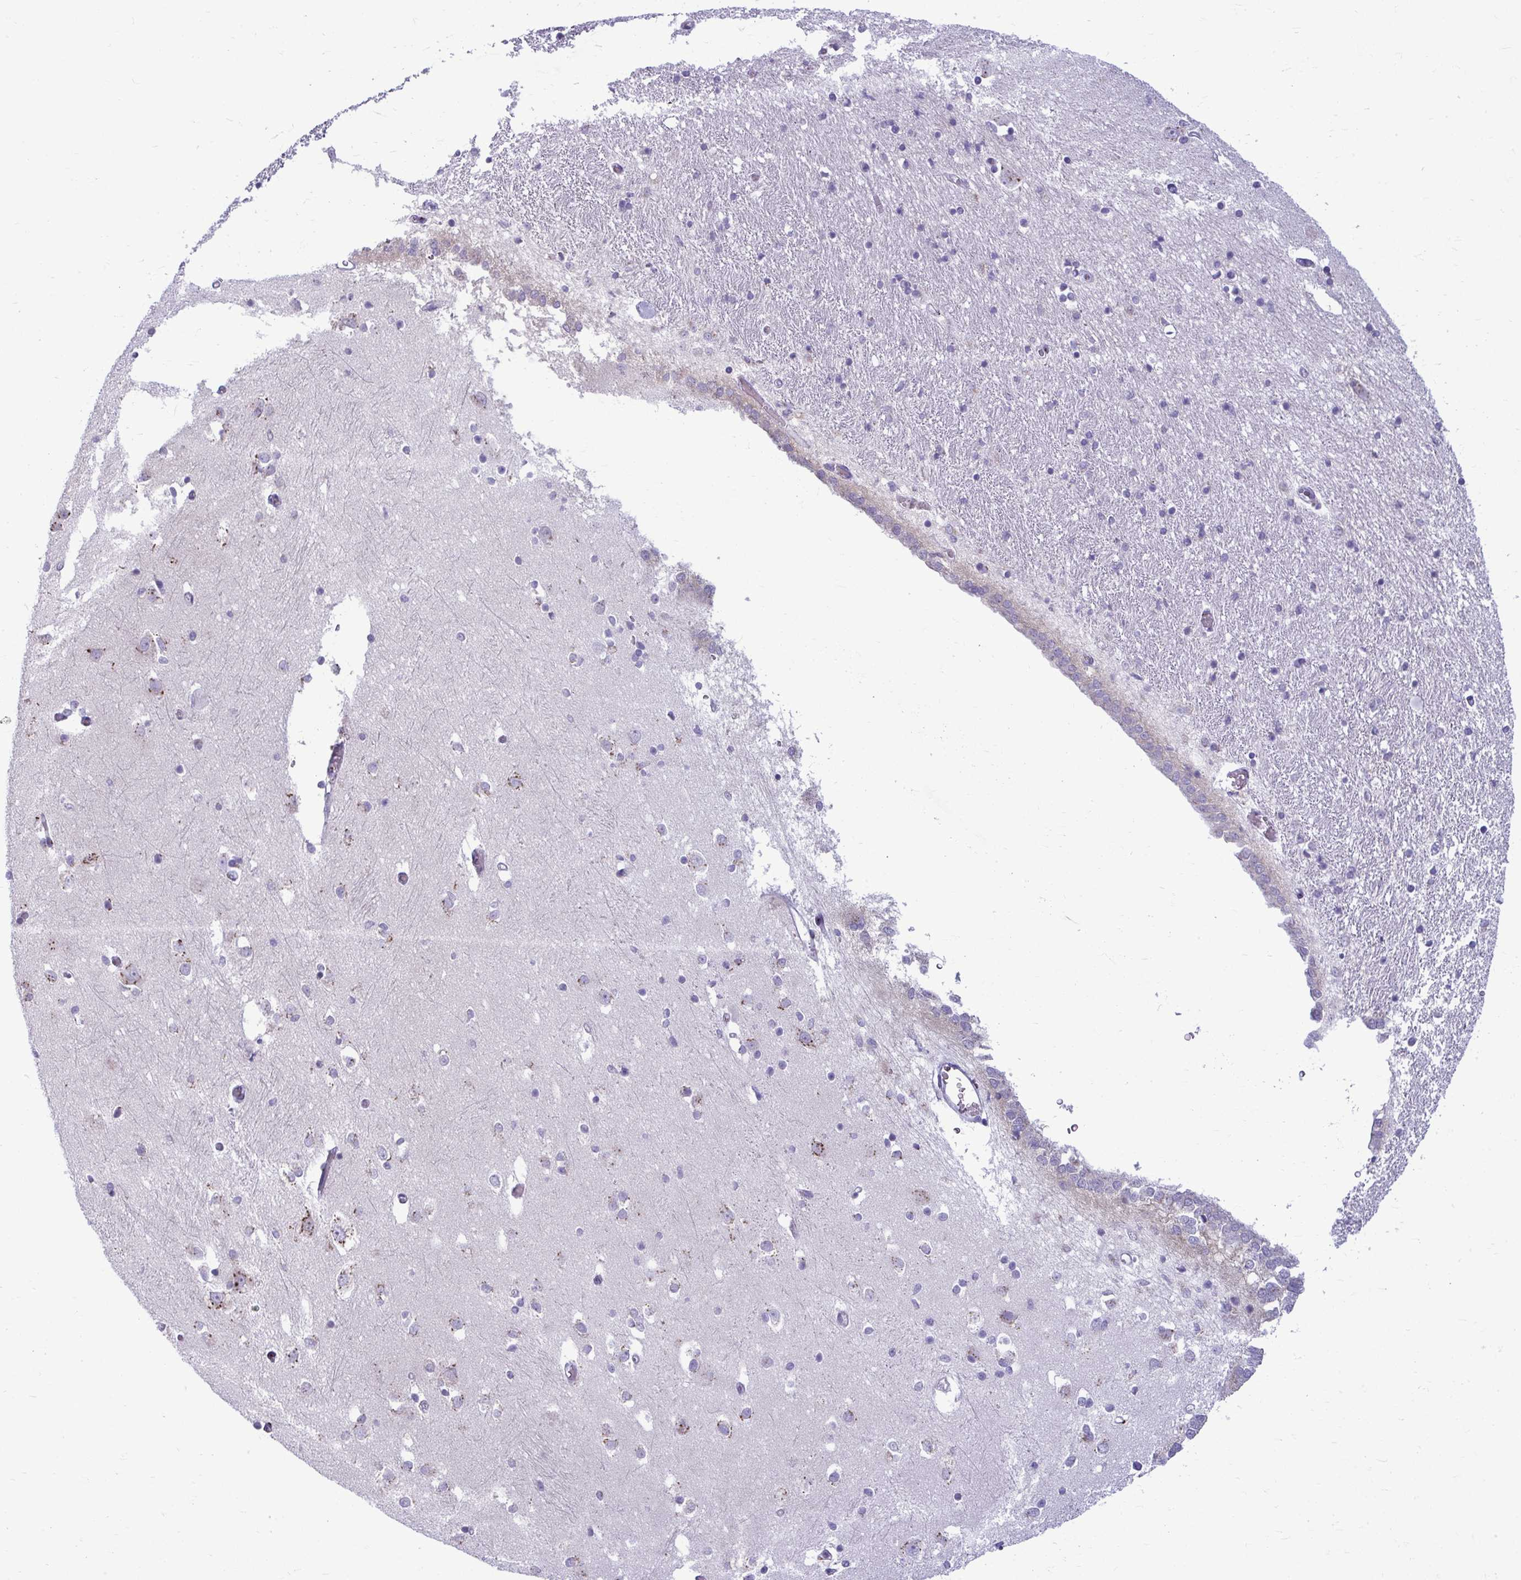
{"staining": {"intensity": "moderate", "quantity": "<25%", "location": "cytoplasmic/membranous"}, "tissue": "caudate", "cell_type": "Glial cells", "image_type": "normal", "snomed": [{"axis": "morphology", "description": "Normal tissue, NOS"}, {"axis": "topography", "description": "Lateral ventricle wall"}, {"axis": "topography", "description": "Hippocampus"}], "caption": "This is a histology image of immunohistochemistry (IHC) staining of benign caudate, which shows moderate positivity in the cytoplasmic/membranous of glial cells.", "gene": "DTX4", "patient": {"sex": "female", "age": 63}}